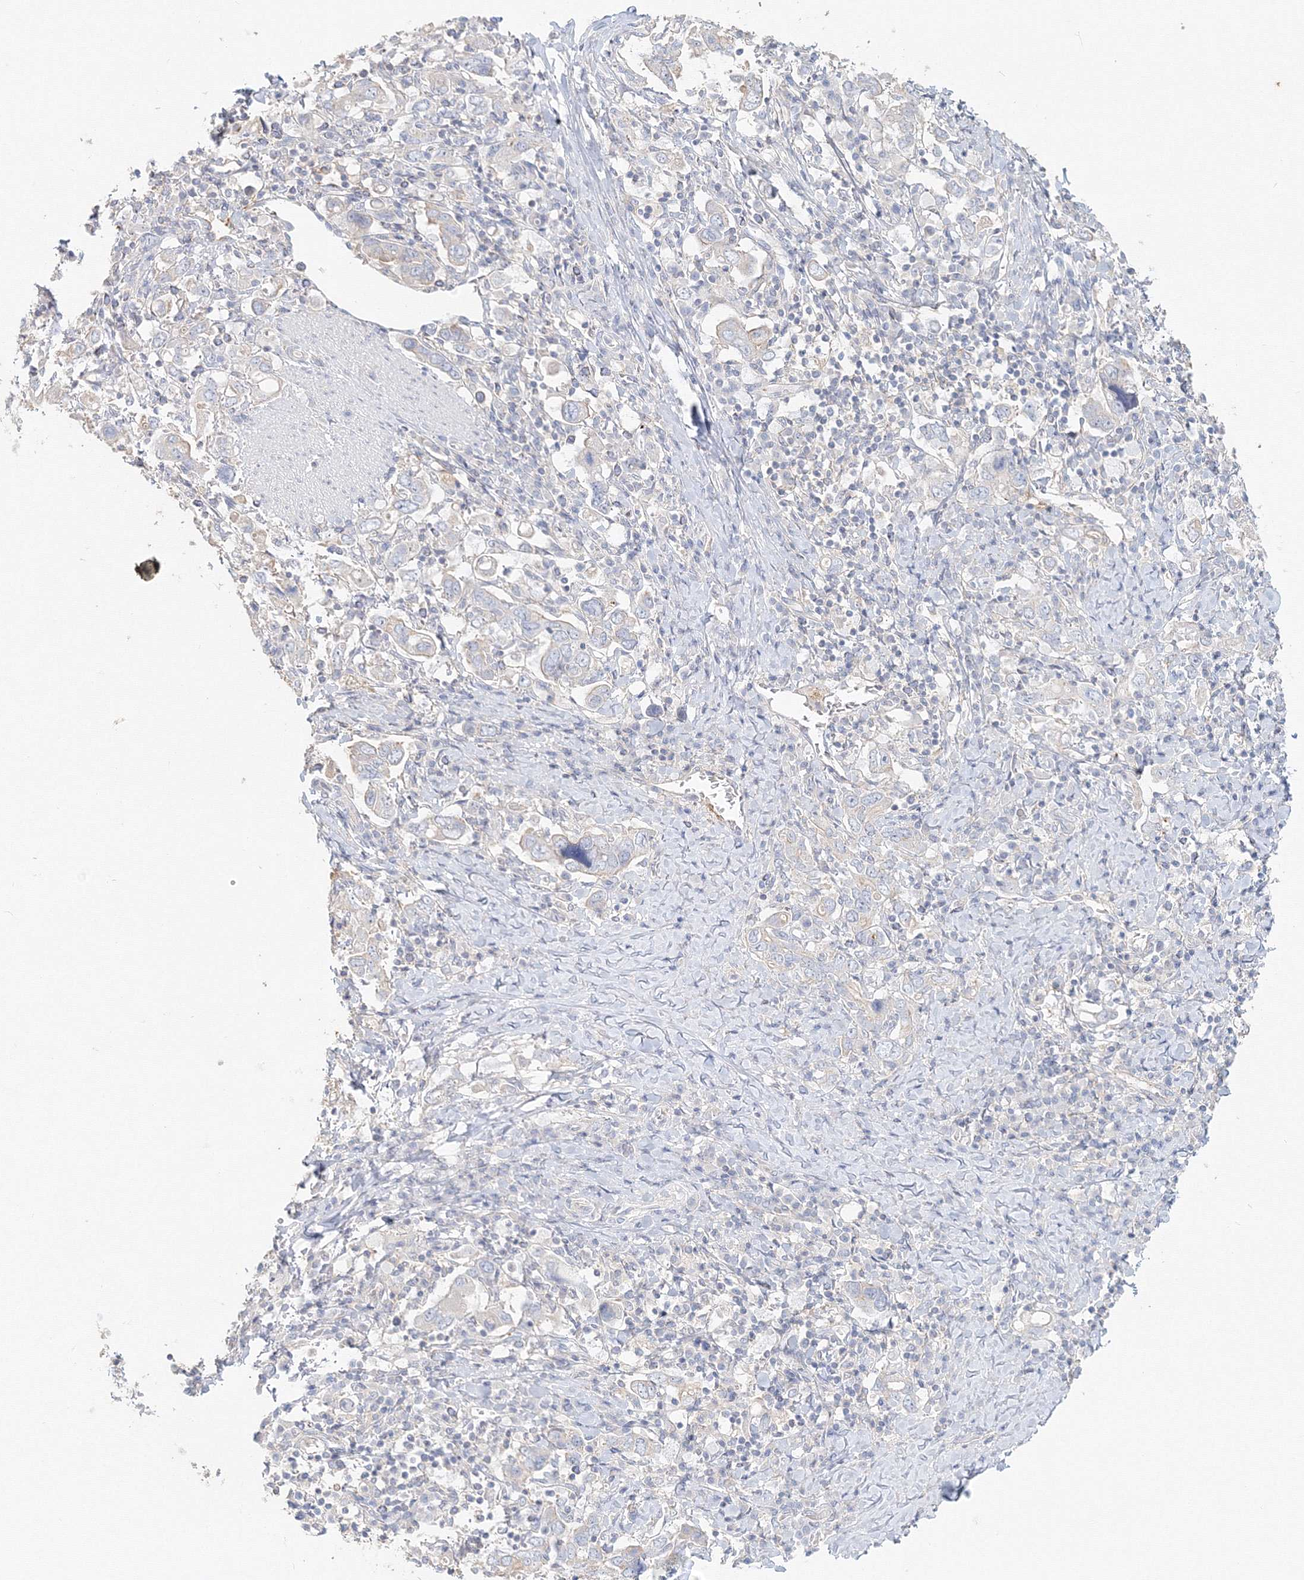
{"staining": {"intensity": "negative", "quantity": "none", "location": "none"}, "tissue": "stomach cancer", "cell_type": "Tumor cells", "image_type": "cancer", "snomed": [{"axis": "morphology", "description": "Adenocarcinoma, NOS"}, {"axis": "topography", "description": "Stomach, upper"}], "caption": "Tumor cells are negative for protein expression in human stomach cancer.", "gene": "MMRN1", "patient": {"sex": "male", "age": 62}}